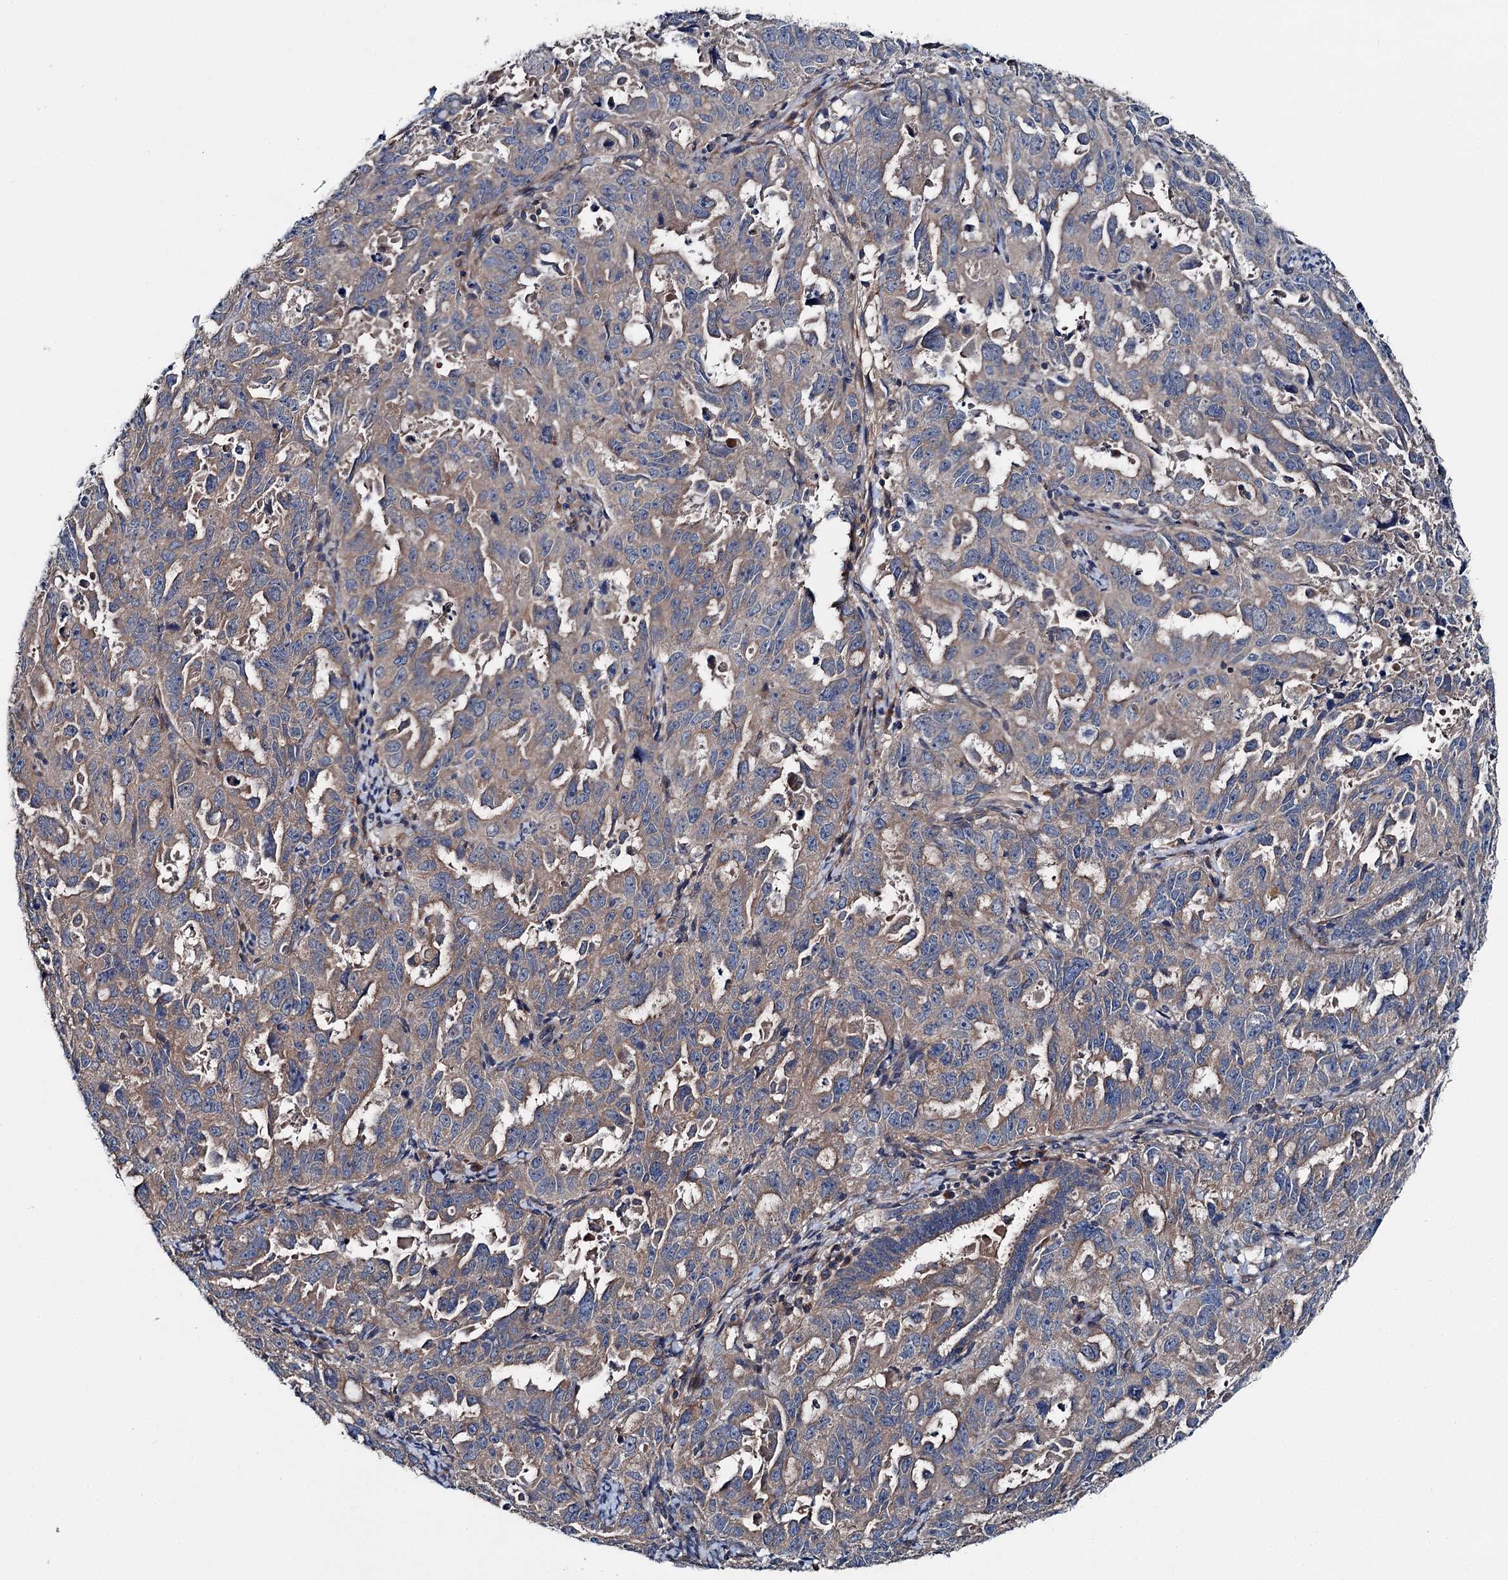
{"staining": {"intensity": "weak", "quantity": ">75%", "location": "cytoplasmic/membranous"}, "tissue": "endometrial cancer", "cell_type": "Tumor cells", "image_type": "cancer", "snomed": [{"axis": "morphology", "description": "Adenocarcinoma, NOS"}, {"axis": "topography", "description": "Endometrium"}], "caption": "Immunohistochemical staining of endometrial adenocarcinoma demonstrates low levels of weak cytoplasmic/membranous protein staining in about >75% of tumor cells.", "gene": "SLC22A25", "patient": {"sex": "female", "age": 65}}